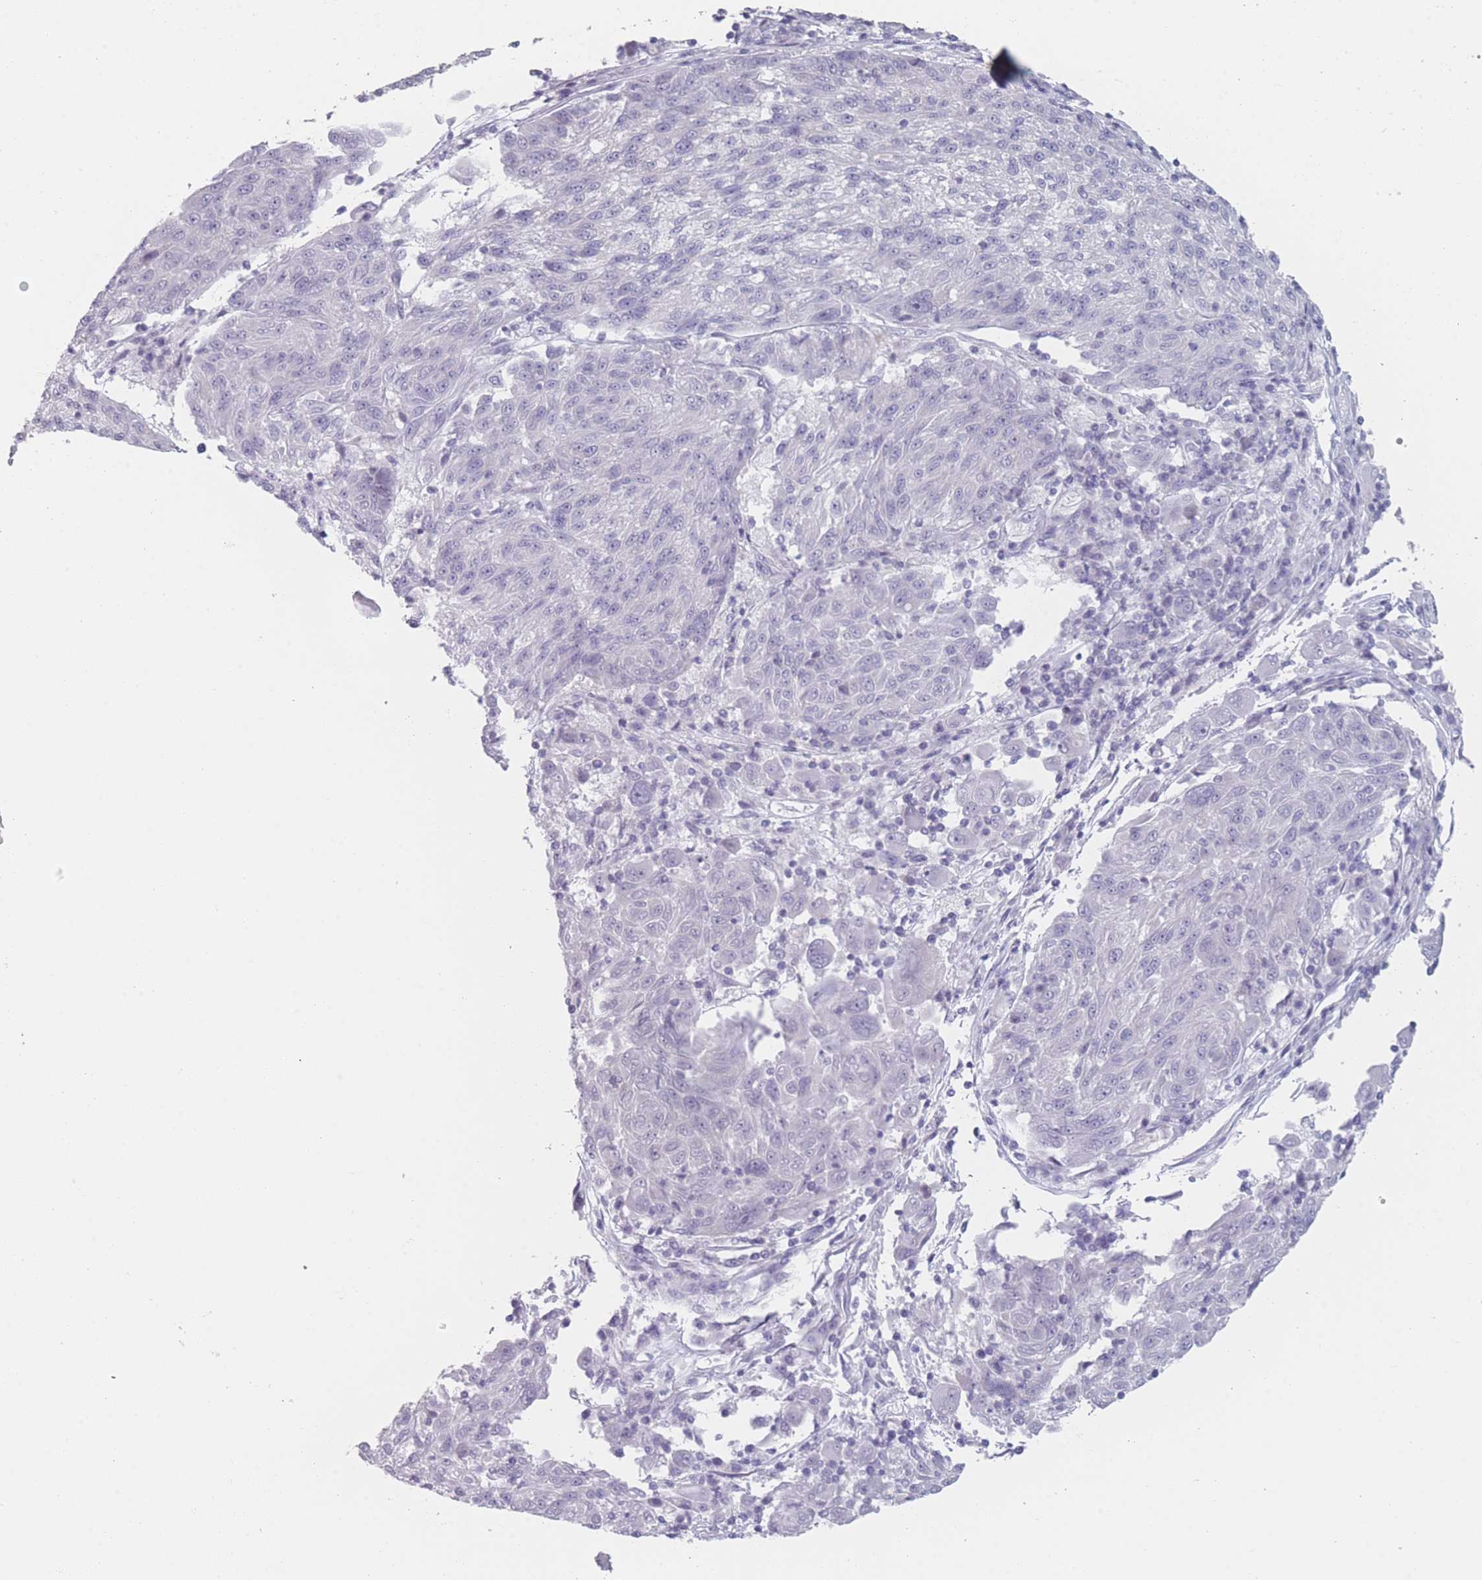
{"staining": {"intensity": "negative", "quantity": "none", "location": "none"}, "tissue": "melanoma", "cell_type": "Tumor cells", "image_type": "cancer", "snomed": [{"axis": "morphology", "description": "Malignant melanoma, NOS"}, {"axis": "topography", "description": "Skin"}], "caption": "An image of human melanoma is negative for staining in tumor cells. The staining is performed using DAB (3,3'-diaminobenzidine) brown chromogen with nuclei counter-stained in using hematoxylin.", "gene": "RNF4", "patient": {"sex": "male", "age": 53}}